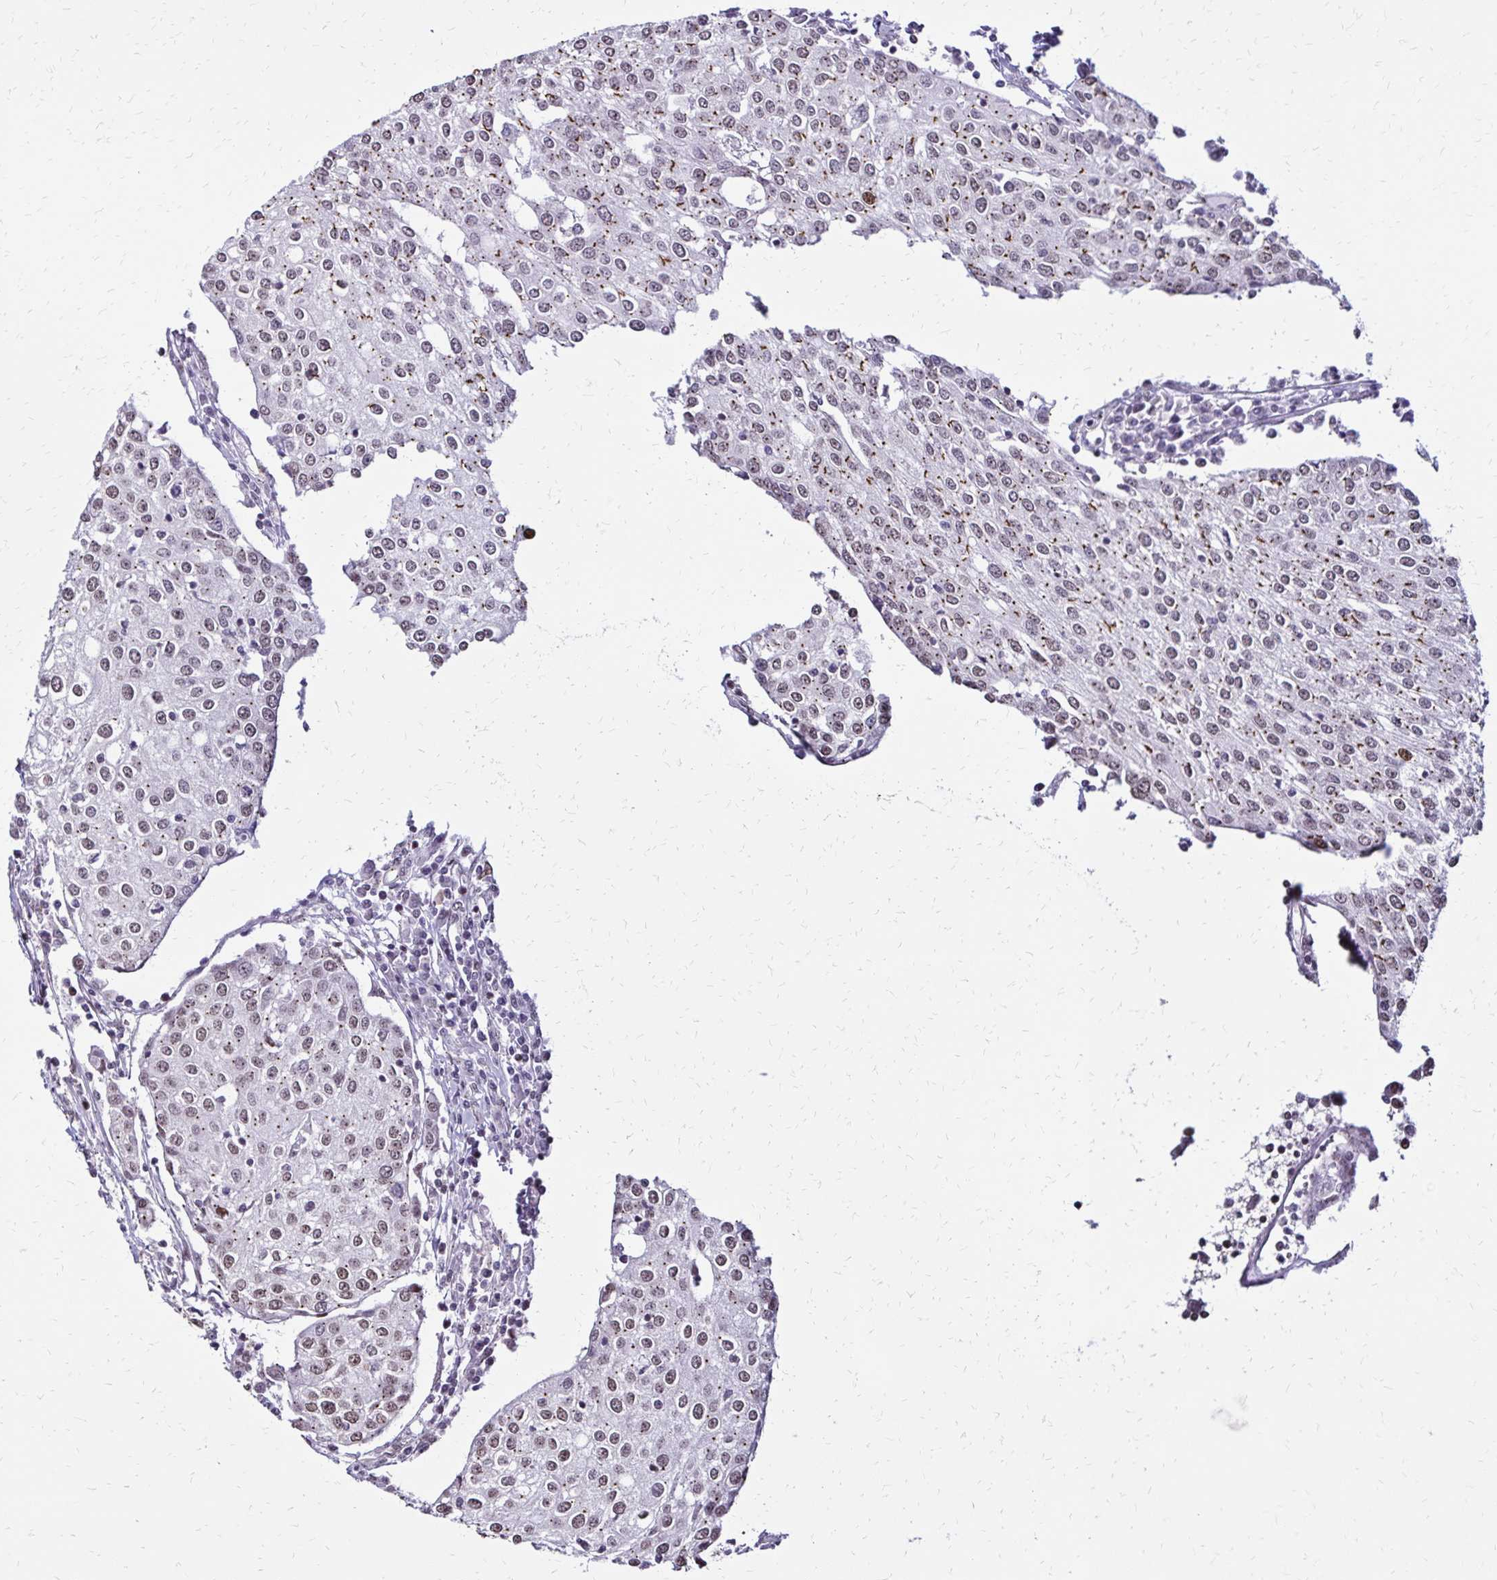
{"staining": {"intensity": "weak", "quantity": ">75%", "location": "cytoplasmic/membranous,nuclear"}, "tissue": "urothelial cancer", "cell_type": "Tumor cells", "image_type": "cancer", "snomed": [{"axis": "morphology", "description": "Urothelial carcinoma, High grade"}, {"axis": "topography", "description": "Urinary bladder"}], "caption": "A histopathology image of human urothelial cancer stained for a protein exhibits weak cytoplasmic/membranous and nuclear brown staining in tumor cells.", "gene": "TOB1", "patient": {"sex": "female", "age": 85}}